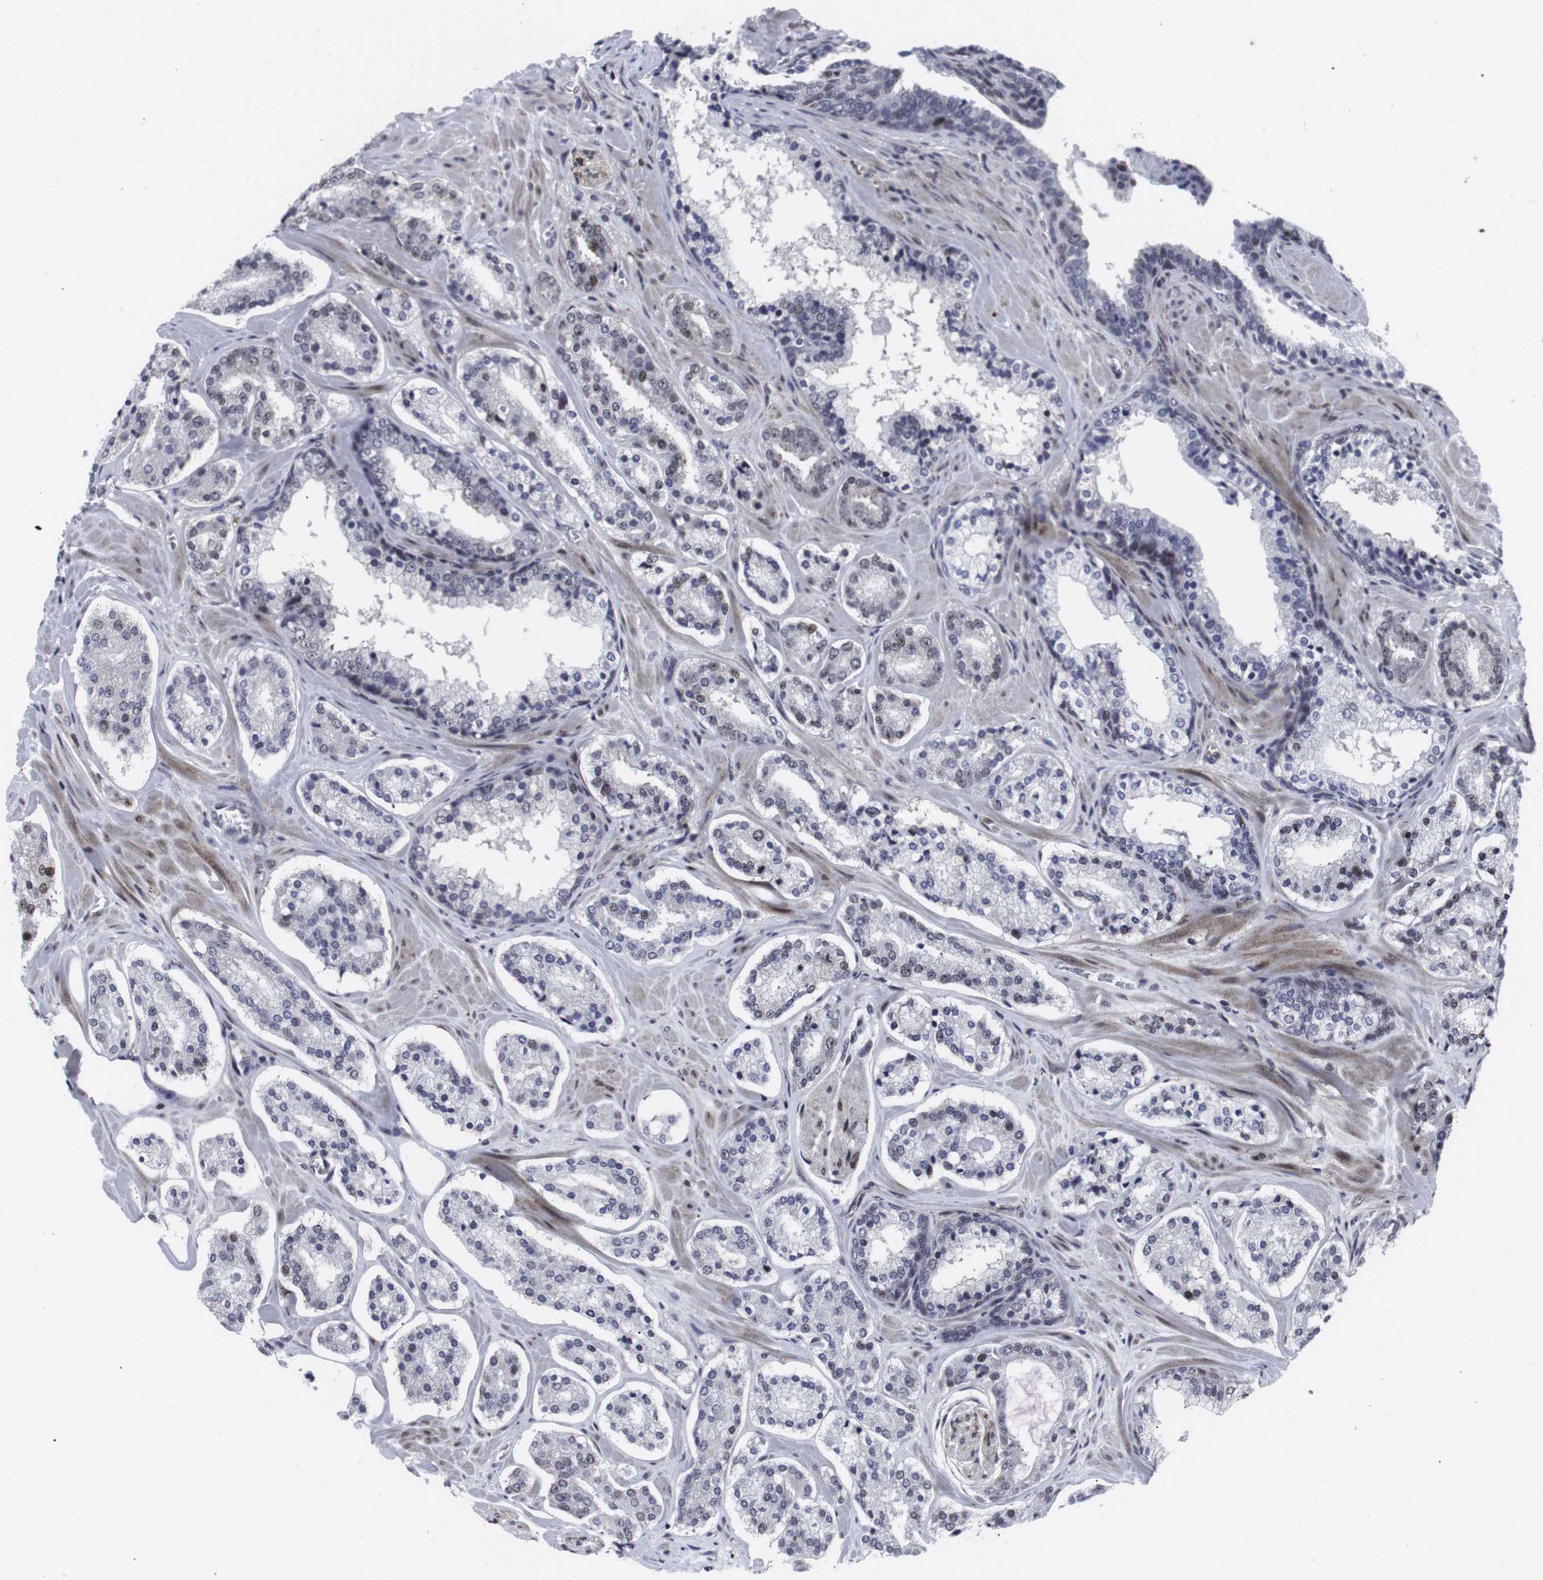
{"staining": {"intensity": "moderate", "quantity": "<25%", "location": "nuclear"}, "tissue": "prostate cancer", "cell_type": "Tumor cells", "image_type": "cancer", "snomed": [{"axis": "morphology", "description": "Adenocarcinoma, High grade"}, {"axis": "topography", "description": "Prostate"}], "caption": "High-grade adenocarcinoma (prostate) stained for a protein exhibits moderate nuclear positivity in tumor cells.", "gene": "MLH1", "patient": {"sex": "male", "age": 60}}